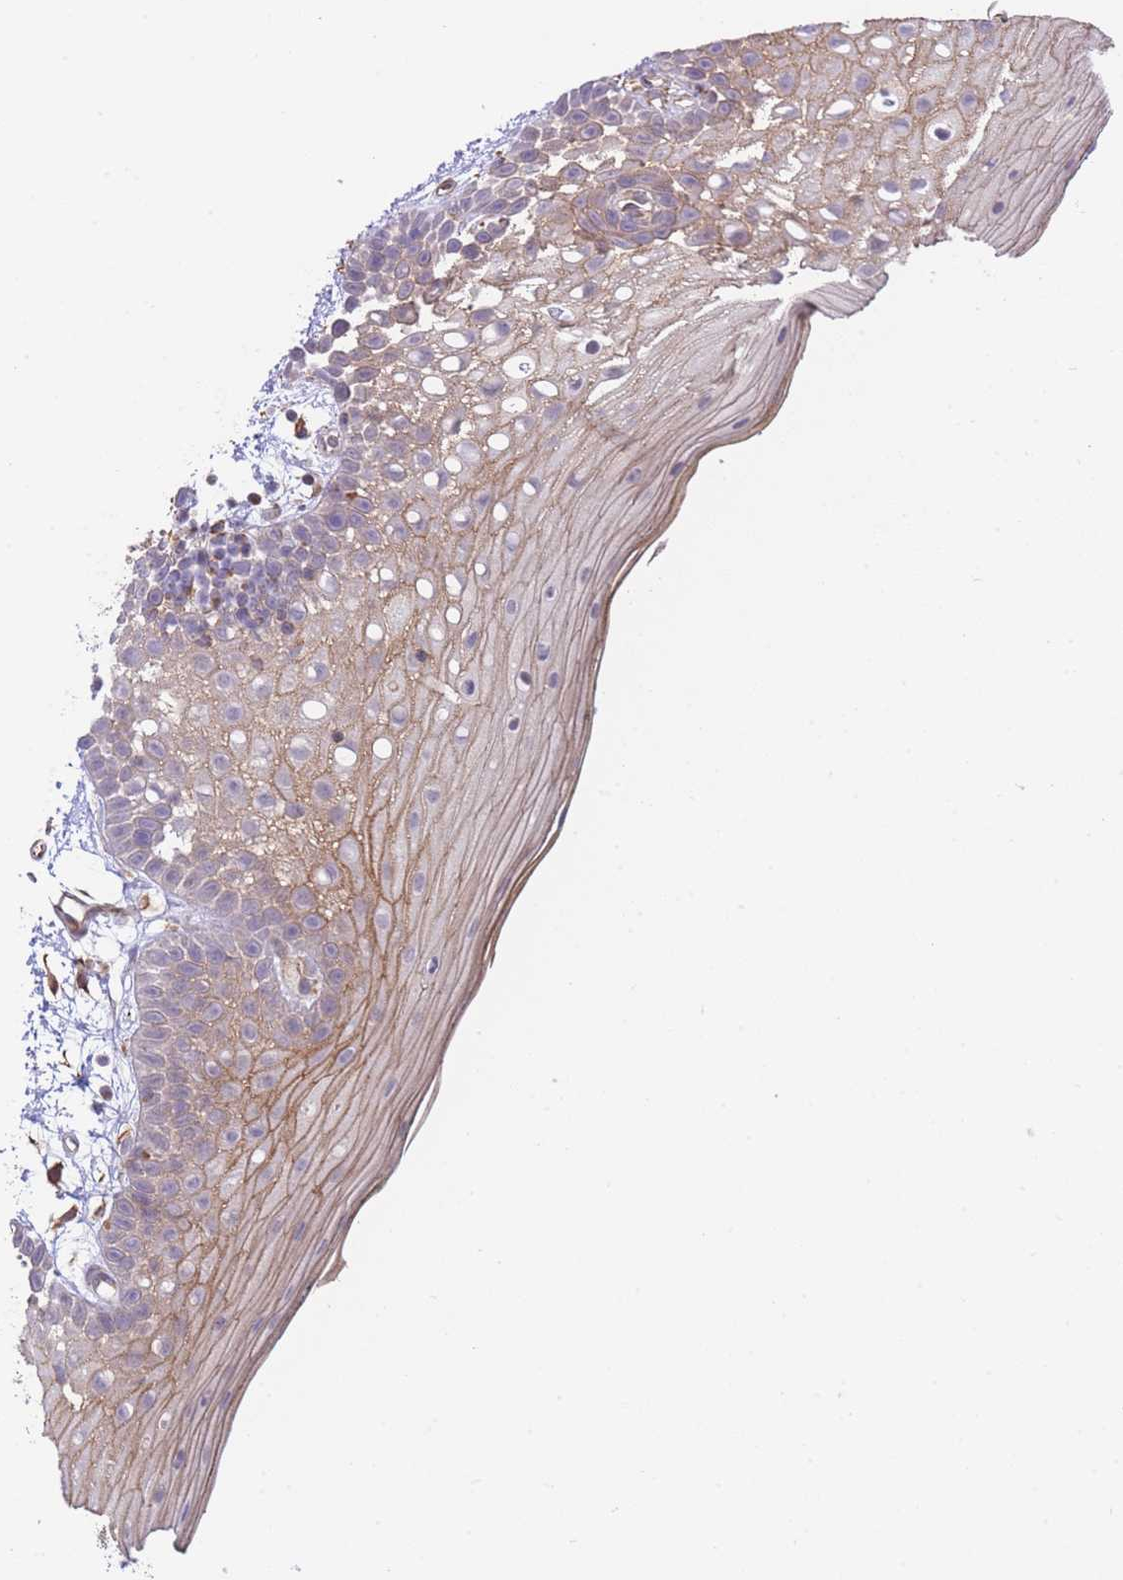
{"staining": {"intensity": "moderate", "quantity": ">75%", "location": "cytoplasmic/membranous"}, "tissue": "oral mucosa", "cell_type": "Squamous epithelial cells", "image_type": "normal", "snomed": [{"axis": "morphology", "description": "Normal tissue, NOS"}, {"axis": "topography", "description": "Oral tissue"}, {"axis": "topography", "description": "Tounge, NOS"}], "caption": "Brown immunohistochemical staining in normal human oral mucosa reveals moderate cytoplasmic/membranous positivity in about >75% of squamous epithelial cells.", "gene": "CTBP1", "patient": {"sex": "female", "age": 81}}